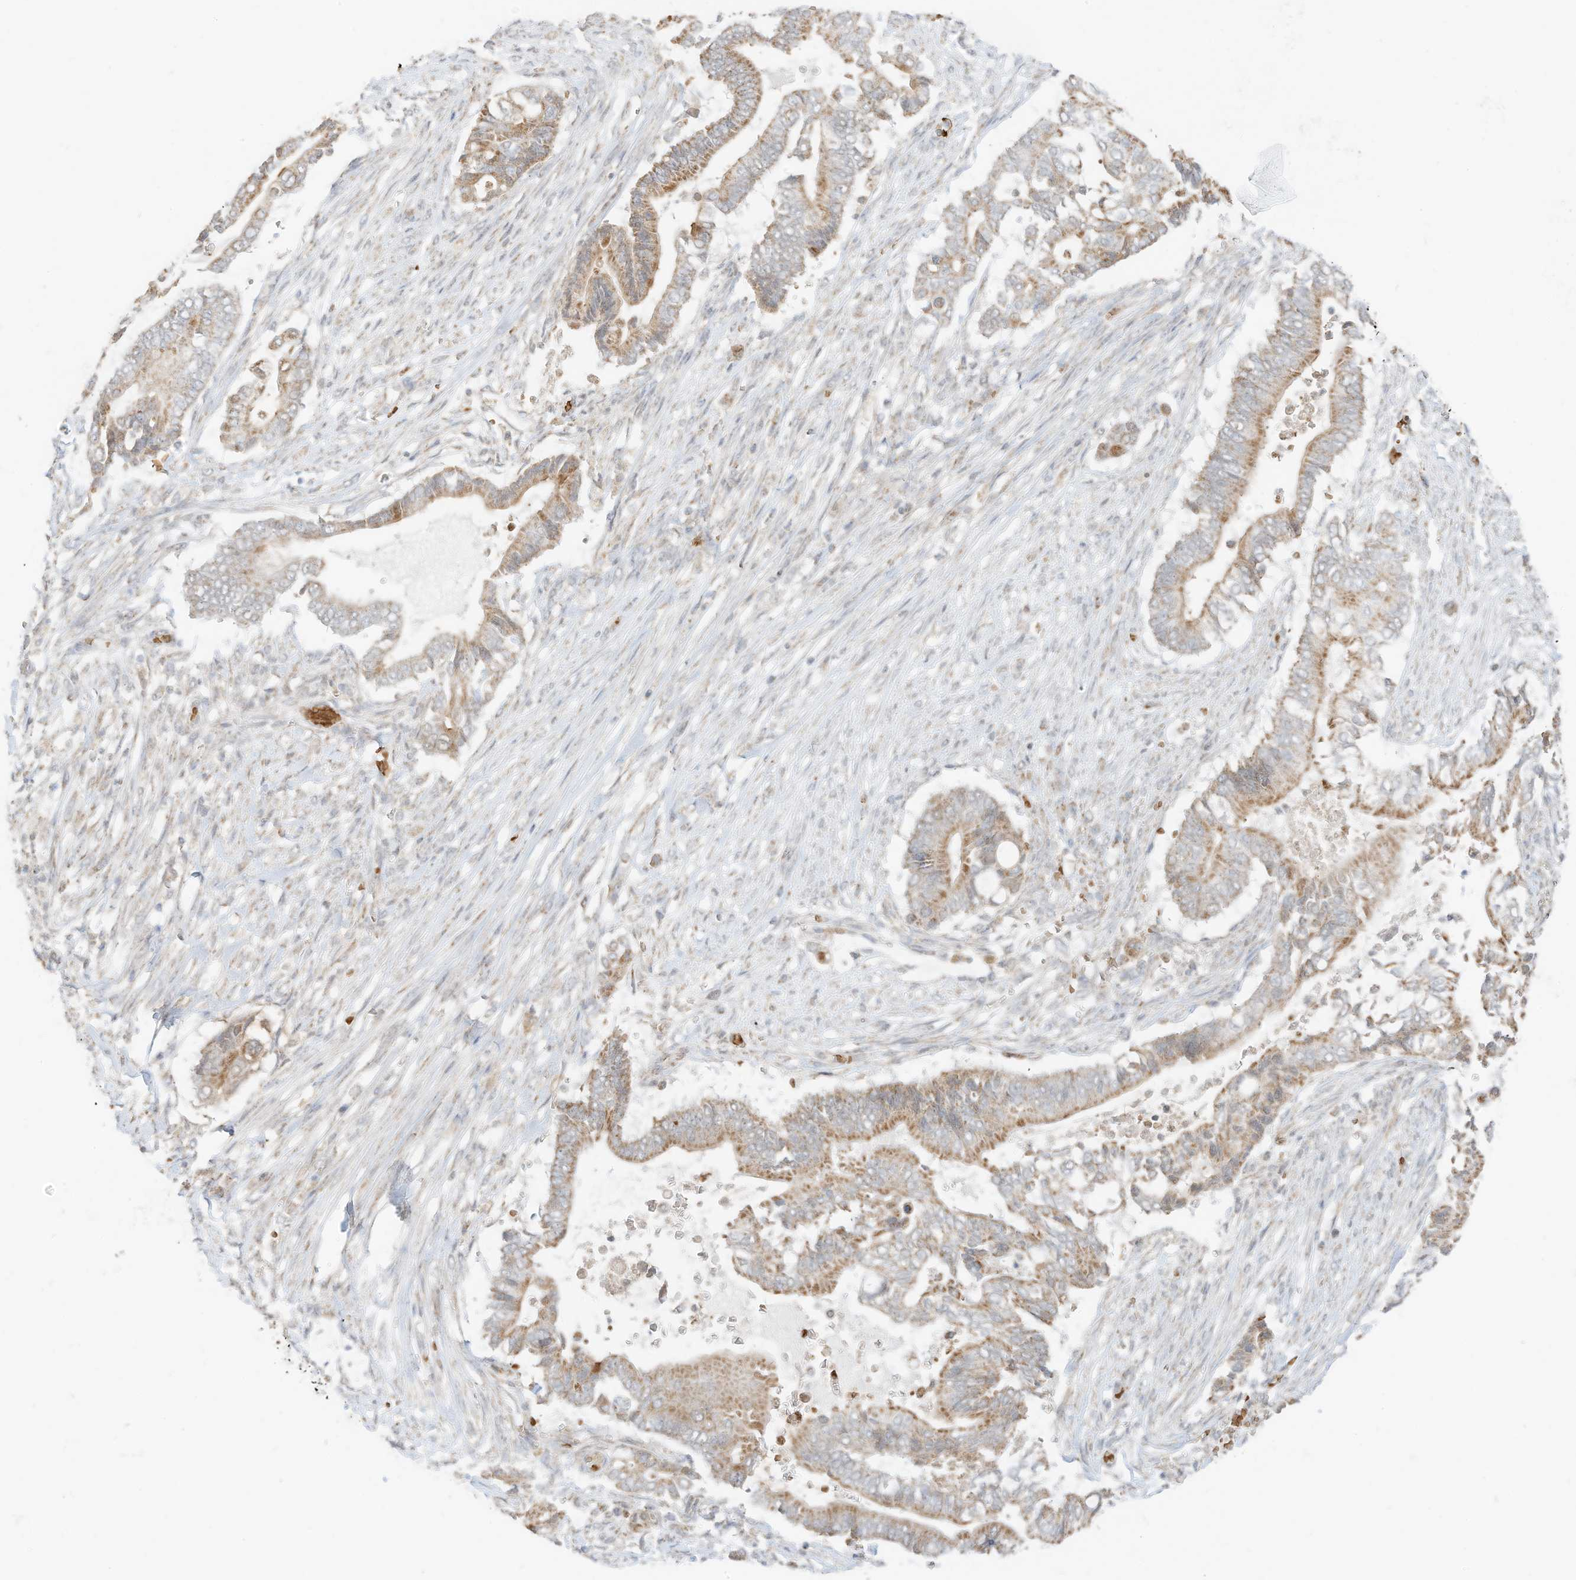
{"staining": {"intensity": "moderate", "quantity": ">75%", "location": "cytoplasmic/membranous"}, "tissue": "pancreatic cancer", "cell_type": "Tumor cells", "image_type": "cancer", "snomed": [{"axis": "morphology", "description": "Adenocarcinoma, NOS"}, {"axis": "topography", "description": "Pancreas"}], "caption": "Adenocarcinoma (pancreatic) stained with DAB immunohistochemistry (IHC) shows medium levels of moderate cytoplasmic/membranous staining in about >75% of tumor cells.", "gene": "MTUS2", "patient": {"sex": "male", "age": 68}}